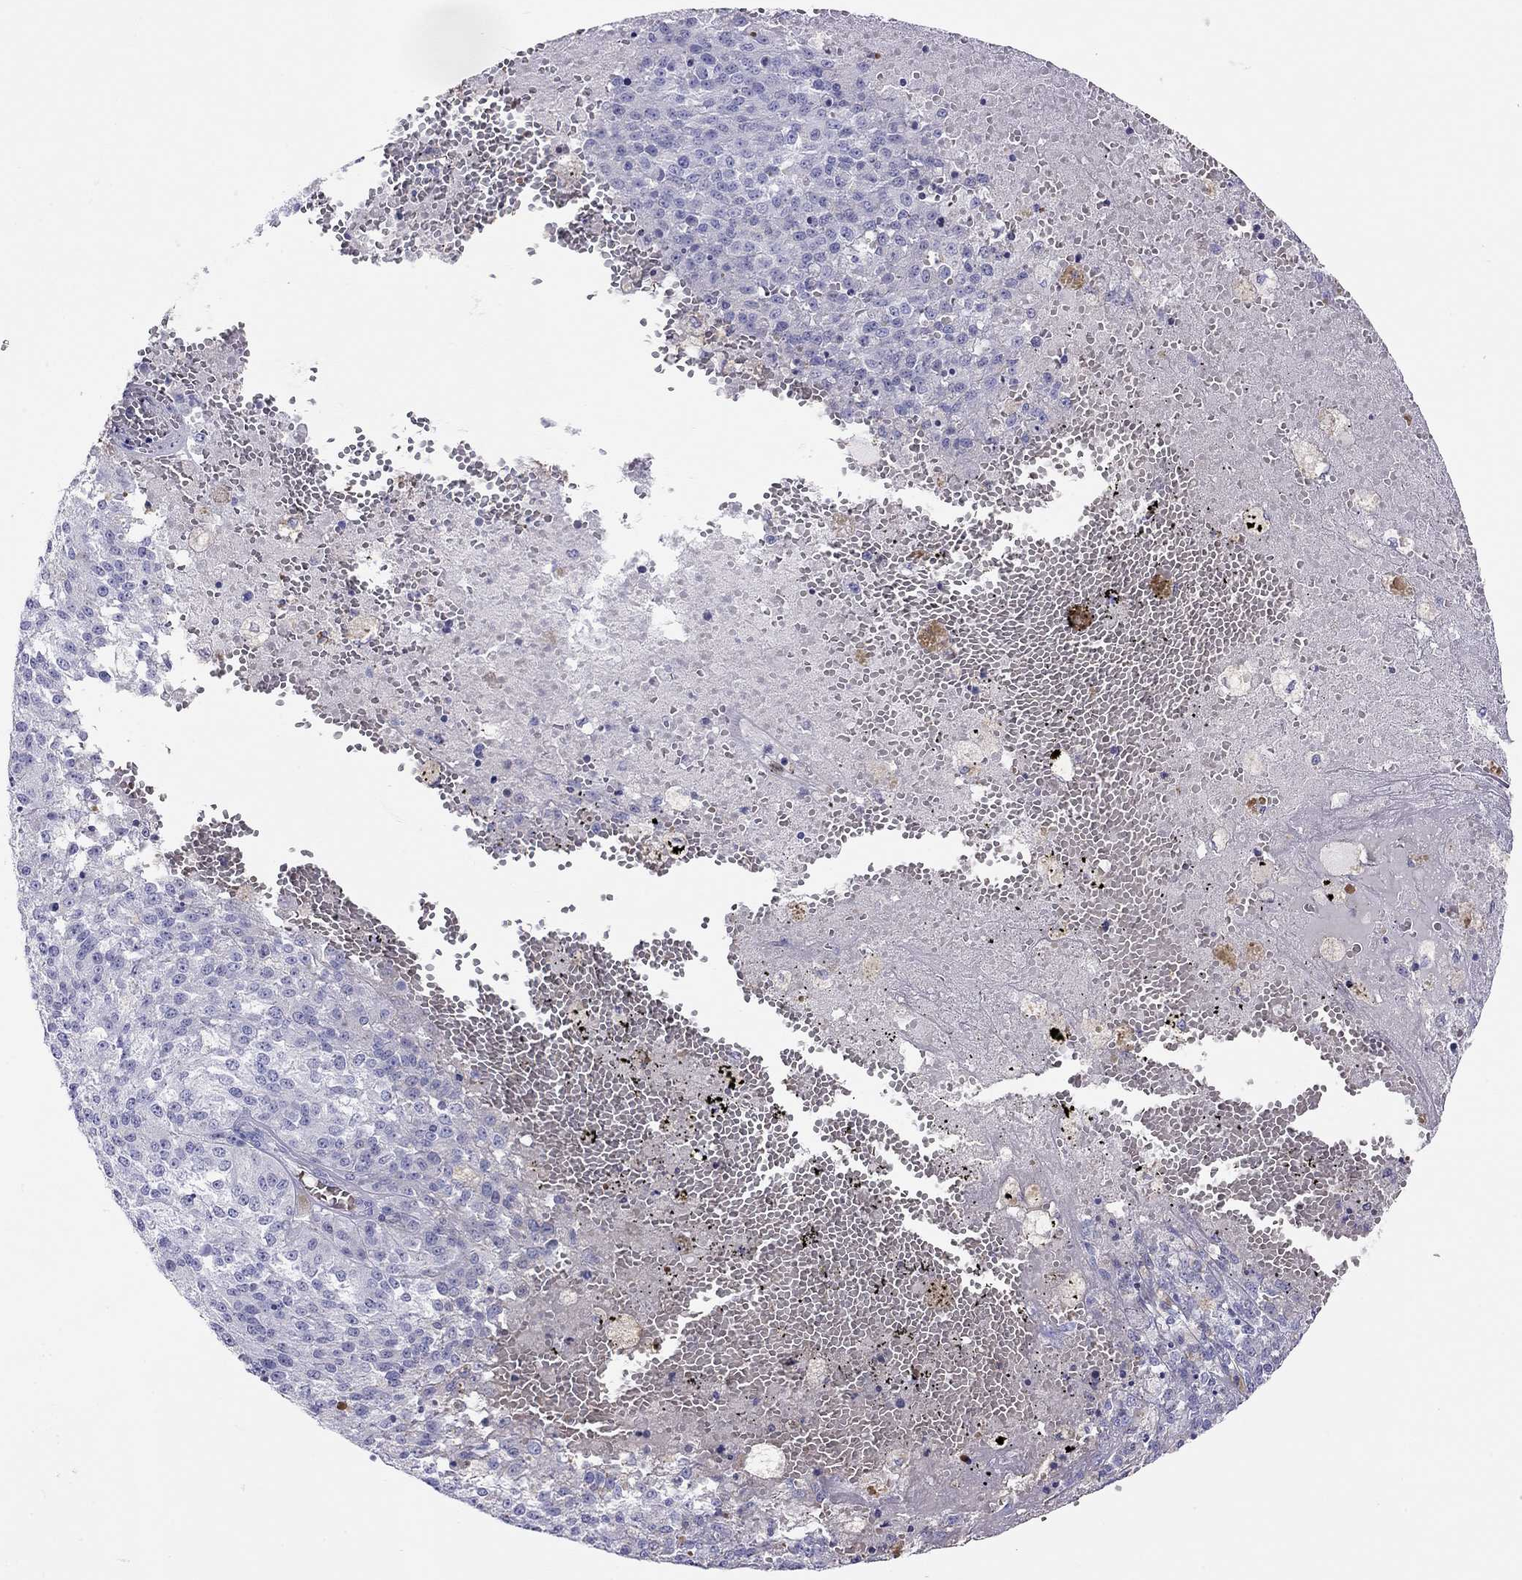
{"staining": {"intensity": "negative", "quantity": "none", "location": "none"}, "tissue": "melanoma", "cell_type": "Tumor cells", "image_type": "cancer", "snomed": [{"axis": "morphology", "description": "Malignant melanoma, Metastatic site"}, {"axis": "topography", "description": "Lymph node"}], "caption": "Immunohistochemical staining of human malignant melanoma (metastatic site) reveals no significant positivity in tumor cells. The staining is performed using DAB (3,3'-diaminobenzidine) brown chromogen with nuclei counter-stained in using hematoxylin.", "gene": "PTPRN", "patient": {"sex": "female", "age": 64}}